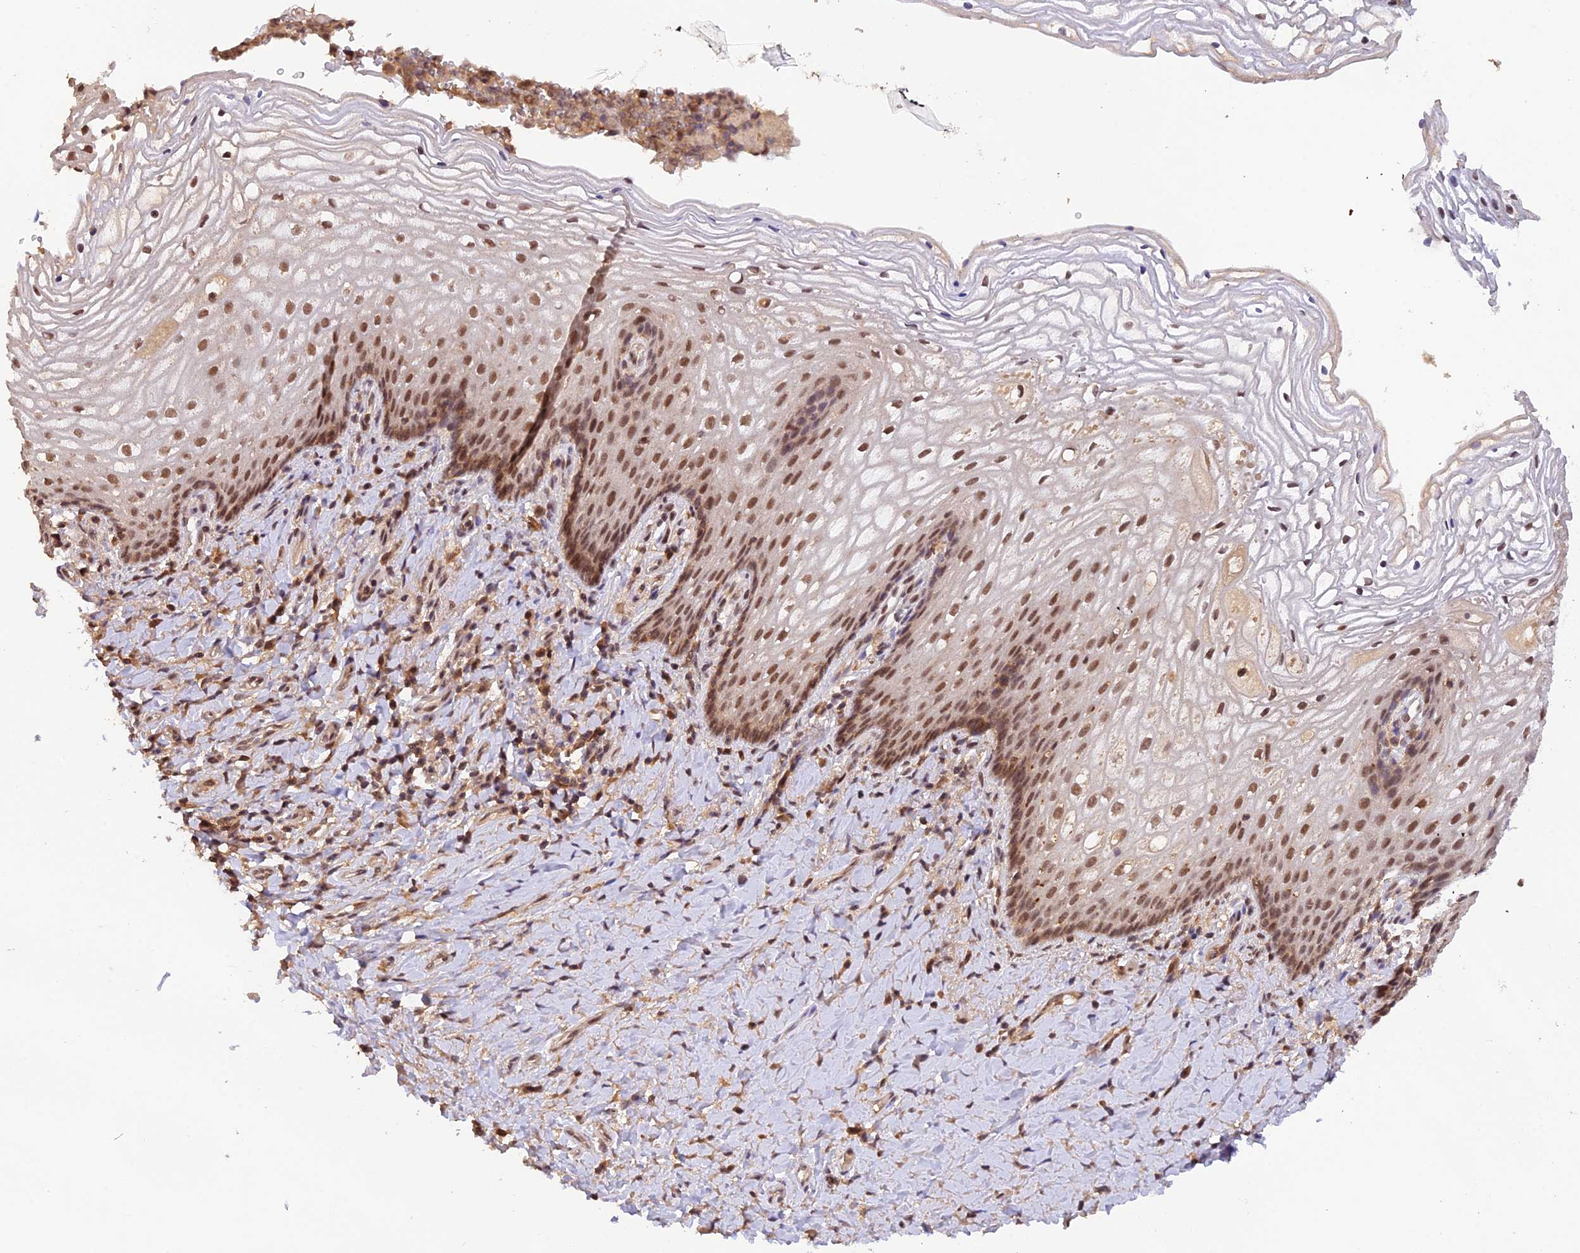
{"staining": {"intensity": "moderate", "quantity": ">75%", "location": "nuclear"}, "tissue": "vagina", "cell_type": "Squamous epithelial cells", "image_type": "normal", "snomed": [{"axis": "morphology", "description": "Normal tissue, NOS"}, {"axis": "topography", "description": "Vagina"}], "caption": "Immunohistochemical staining of benign vagina shows medium levels of moderate nuclear positivity in approximately >75% of squamous epithelial cells.", "gene": "ZNF436", "patient": {"sex": "female", "age": 60}}